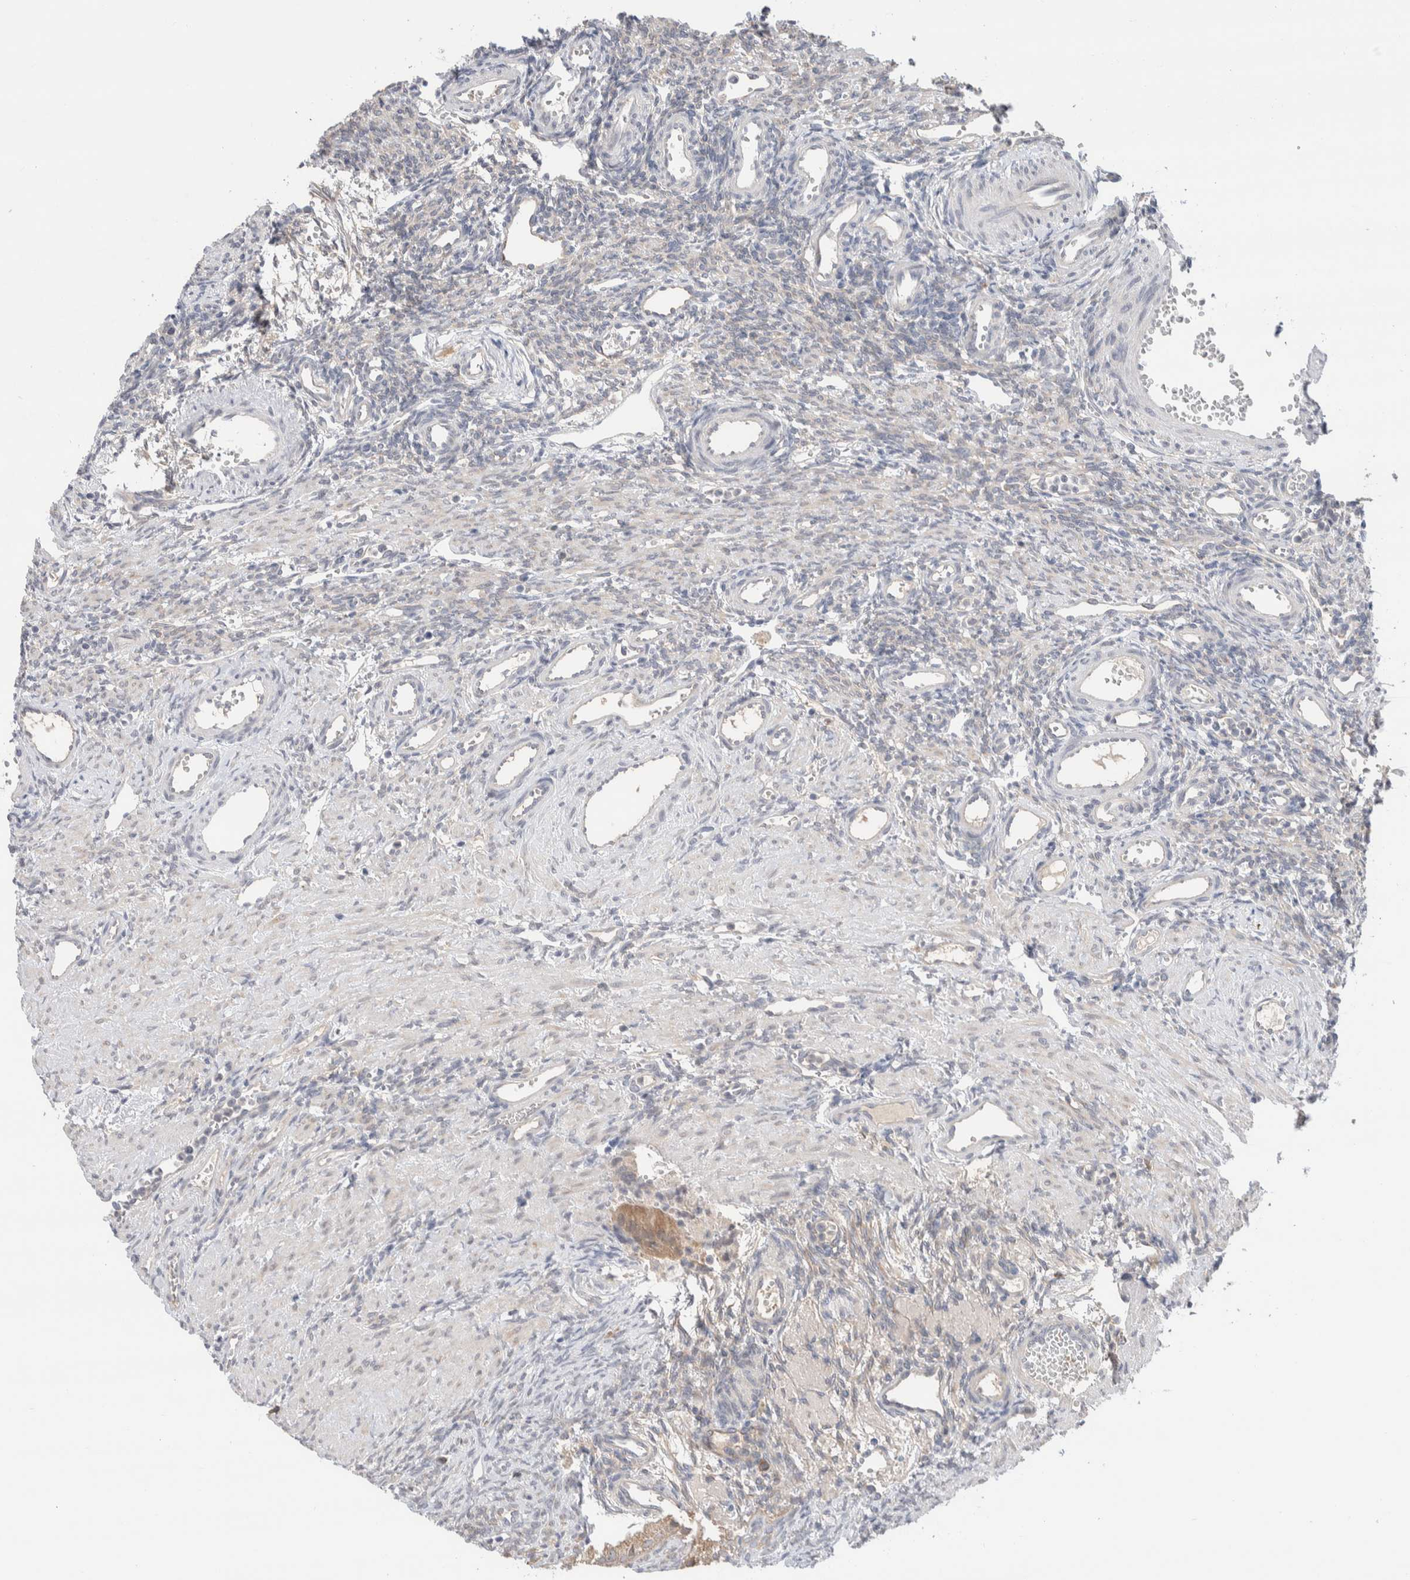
{"staining": {"intensity": "negative", "quantity": "none", "location": "none"}, "tissue": "ovary", "cell_type": "Ovarian stroma cells", "image_type": "normal", "snomed": [{"axis": "morphology", "description": "Normal tissue, NOS"}, {"axis": "topography", "description": "Ovary"}], "caption": "An image of ovary stained for a protein exhibits no brown staining in ovarian stroma cells.", "gene": "RUSF1", "patient": {"sex": "female", "age": 33}}